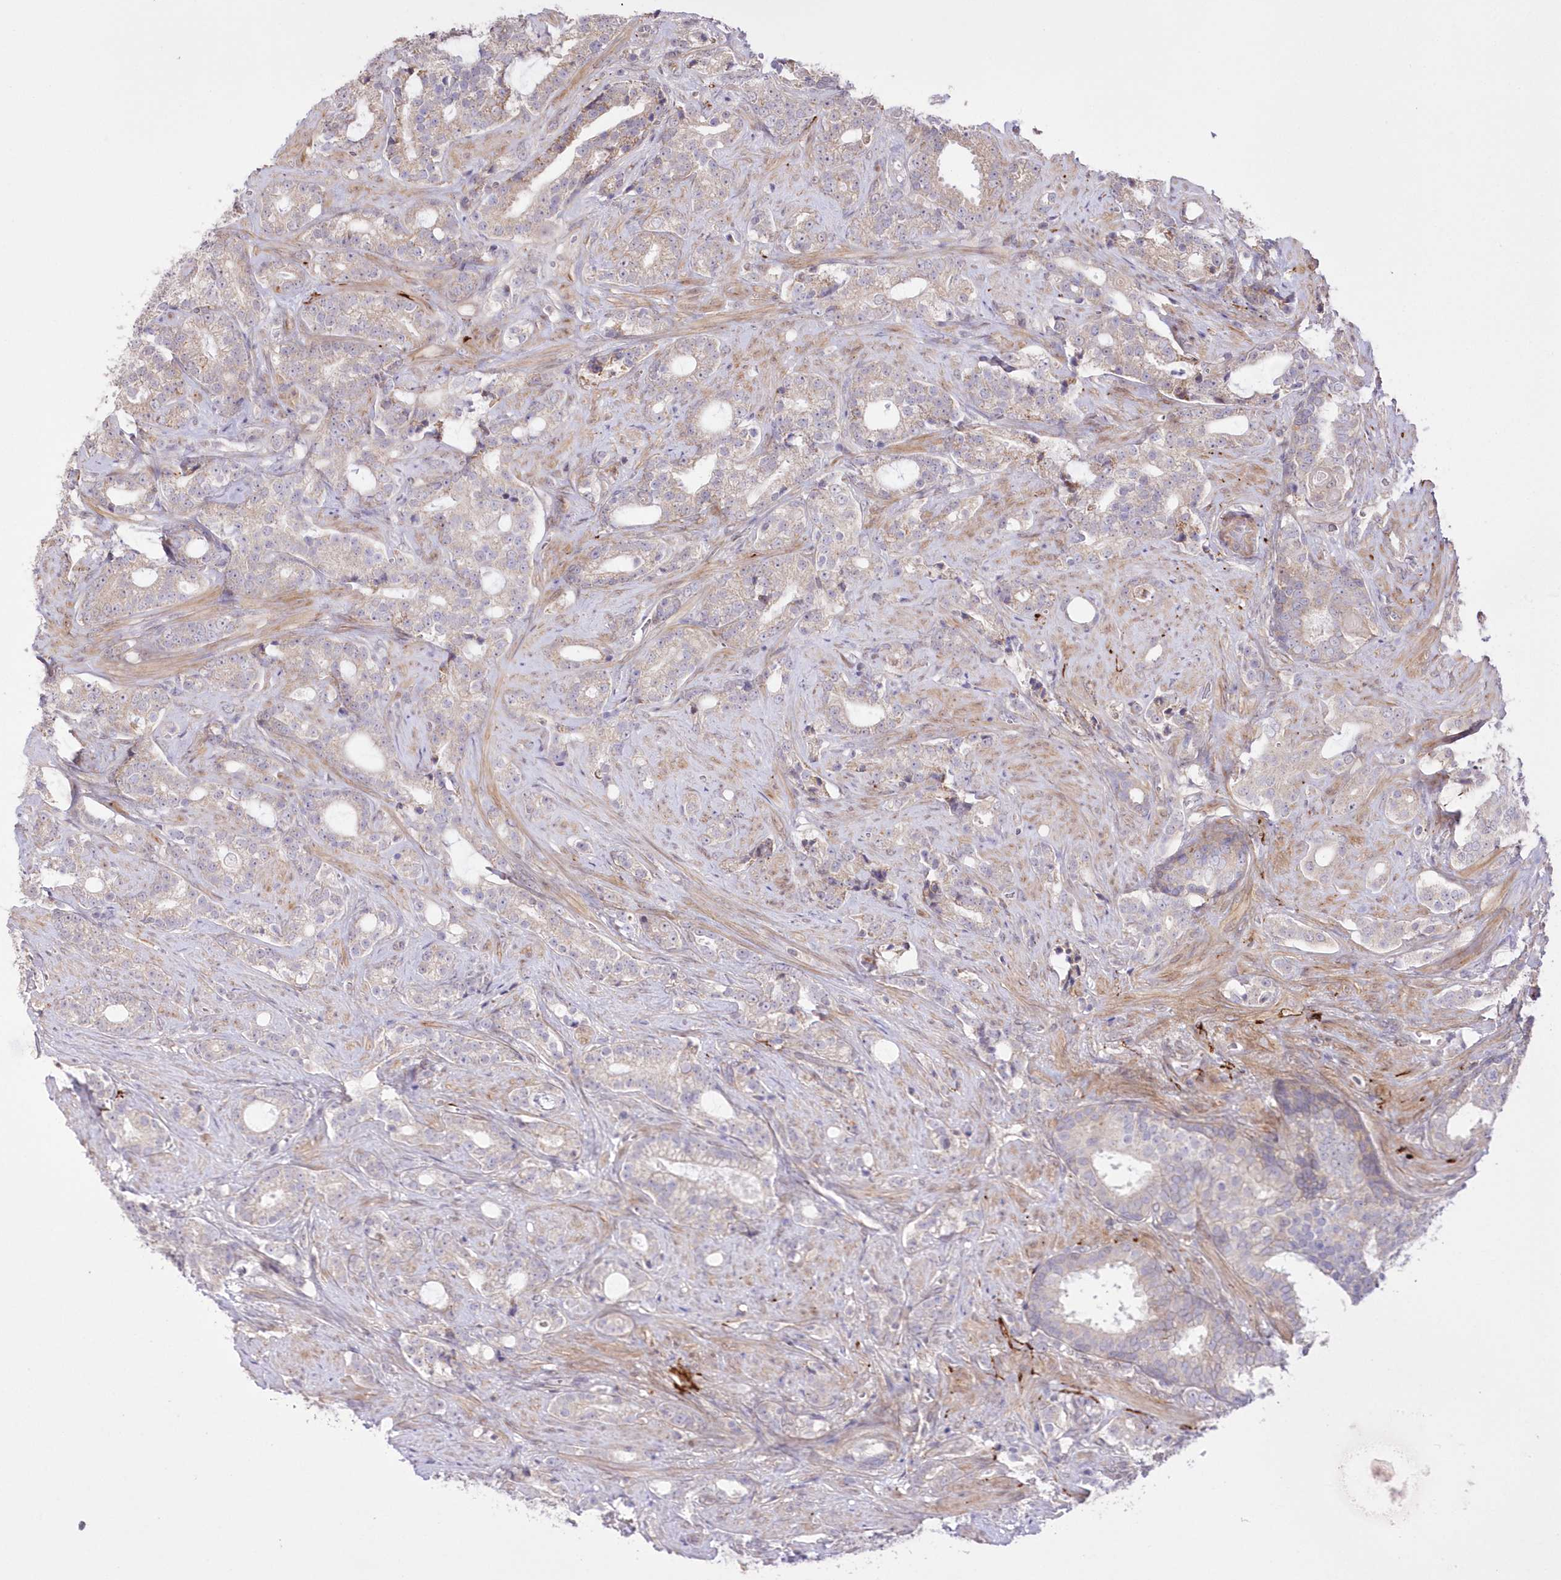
{"staining": {"intensity": "weak", "quantity": "<25%", "location": "cytoplasmic/membranous"}, "tissue": "prostate cancer", "cell_type": "Tumor cells", "image_type": "cancer", "snomed": [{"axis": "morphology", "description": "Adenocarcinoma, High grade"}, {"axis": "topography", "description": "Prostate and seminal vesicle, NOS"}], "caption": "Tumor cells show no significant staining in prostate adenocarcinoma (high-grade).", "gene": "FAM241B", "patient": {"sex": "male", "age": 67}}